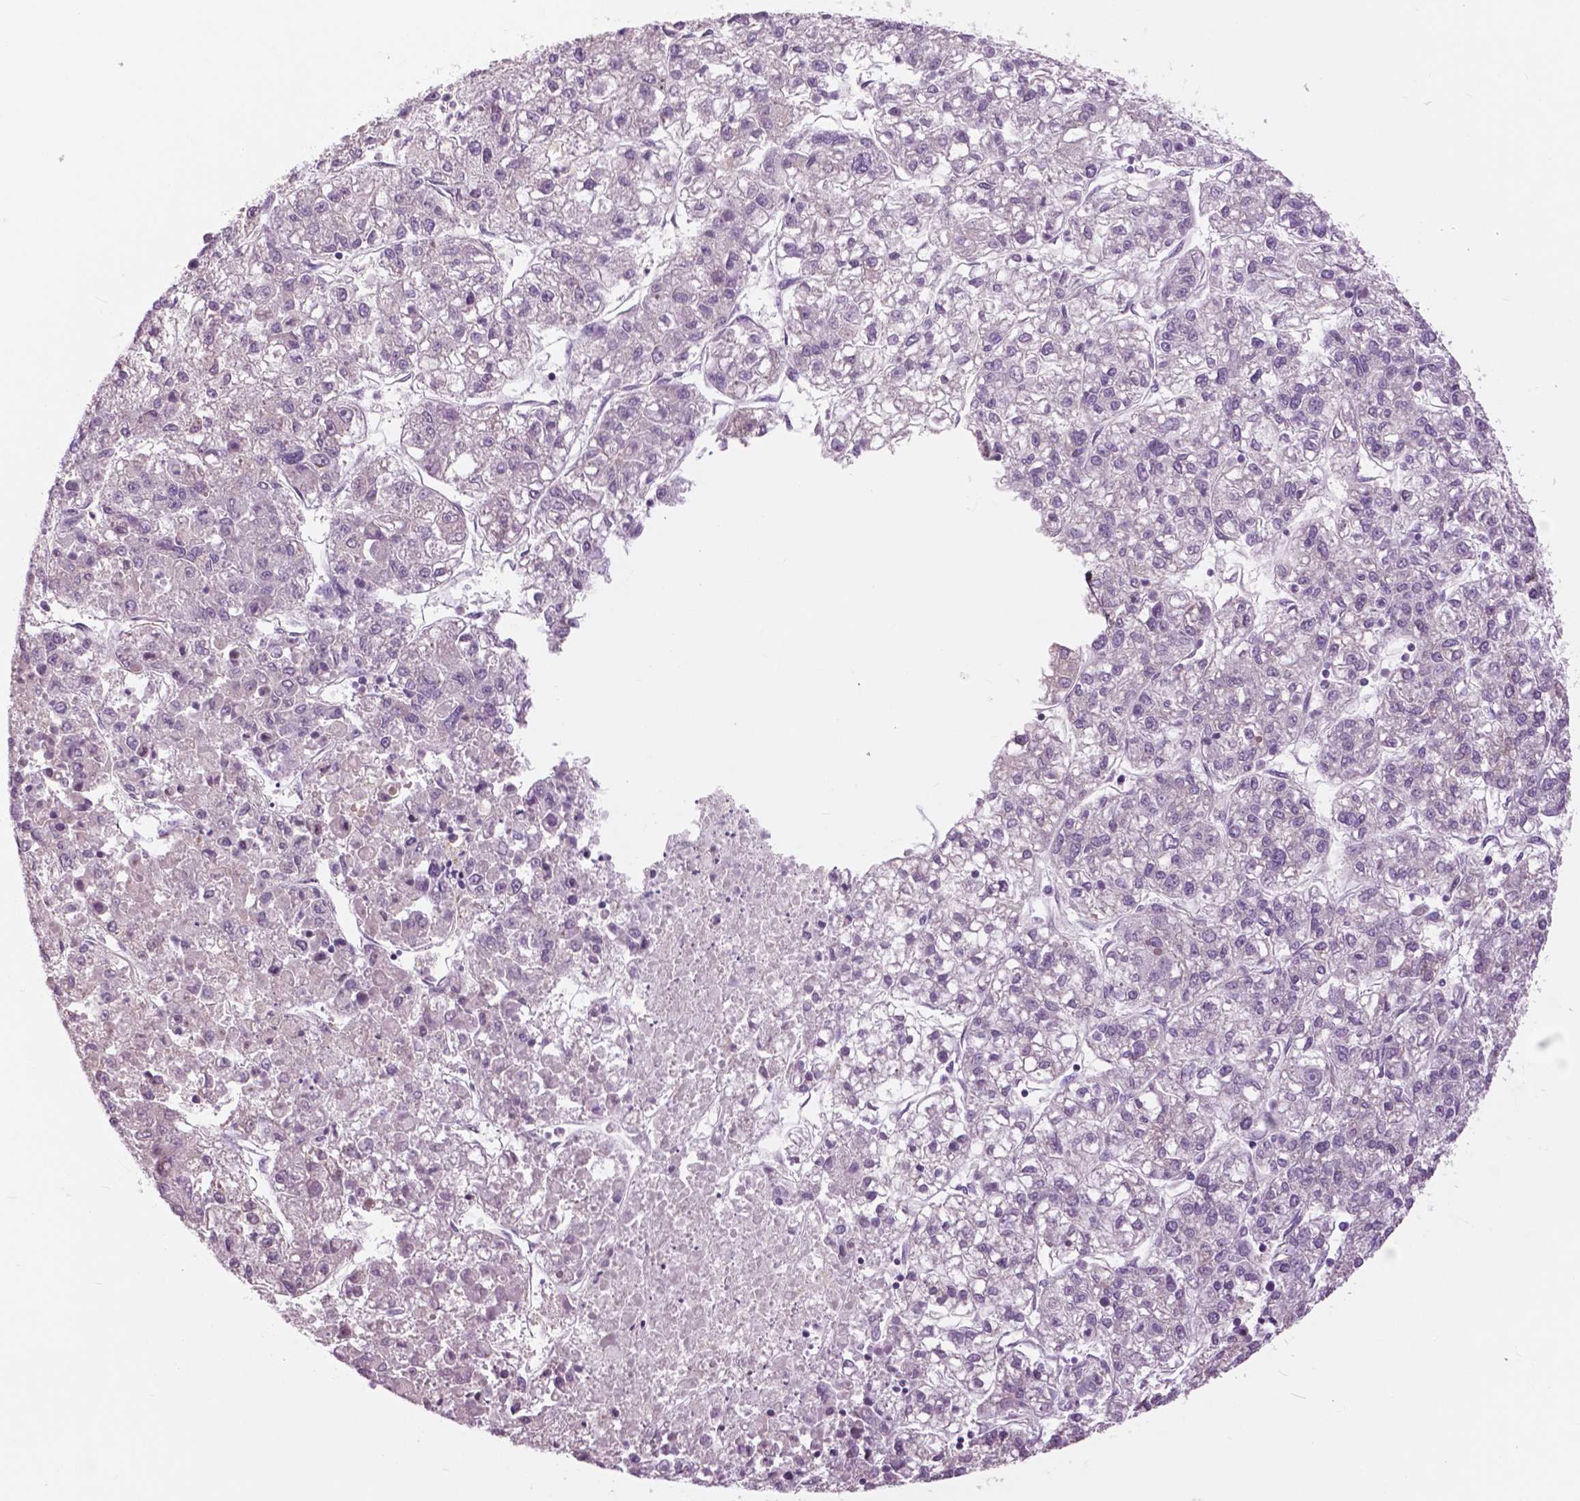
{"staining": {"intensity": "negative", "quantity": "none", "location": "none"}, "tissue": "liver cancer", "cell_type": "Tumor cells", "image_type": "cancer", "snomed": [{"axis": "morphology", "description": "Carcinoma, Hepatocellular, NOS"}, {"axis": "topography", "description": "Liver"}], "caption": "DAB (3,3'-diaminobenzidine) immunohistochemical staining of human hepatocellular carcinoma (liver) shows no significant positivity in tumor cells.", "gene": "SERPINI1", "patient": {"sex": "male", "age": 56}}